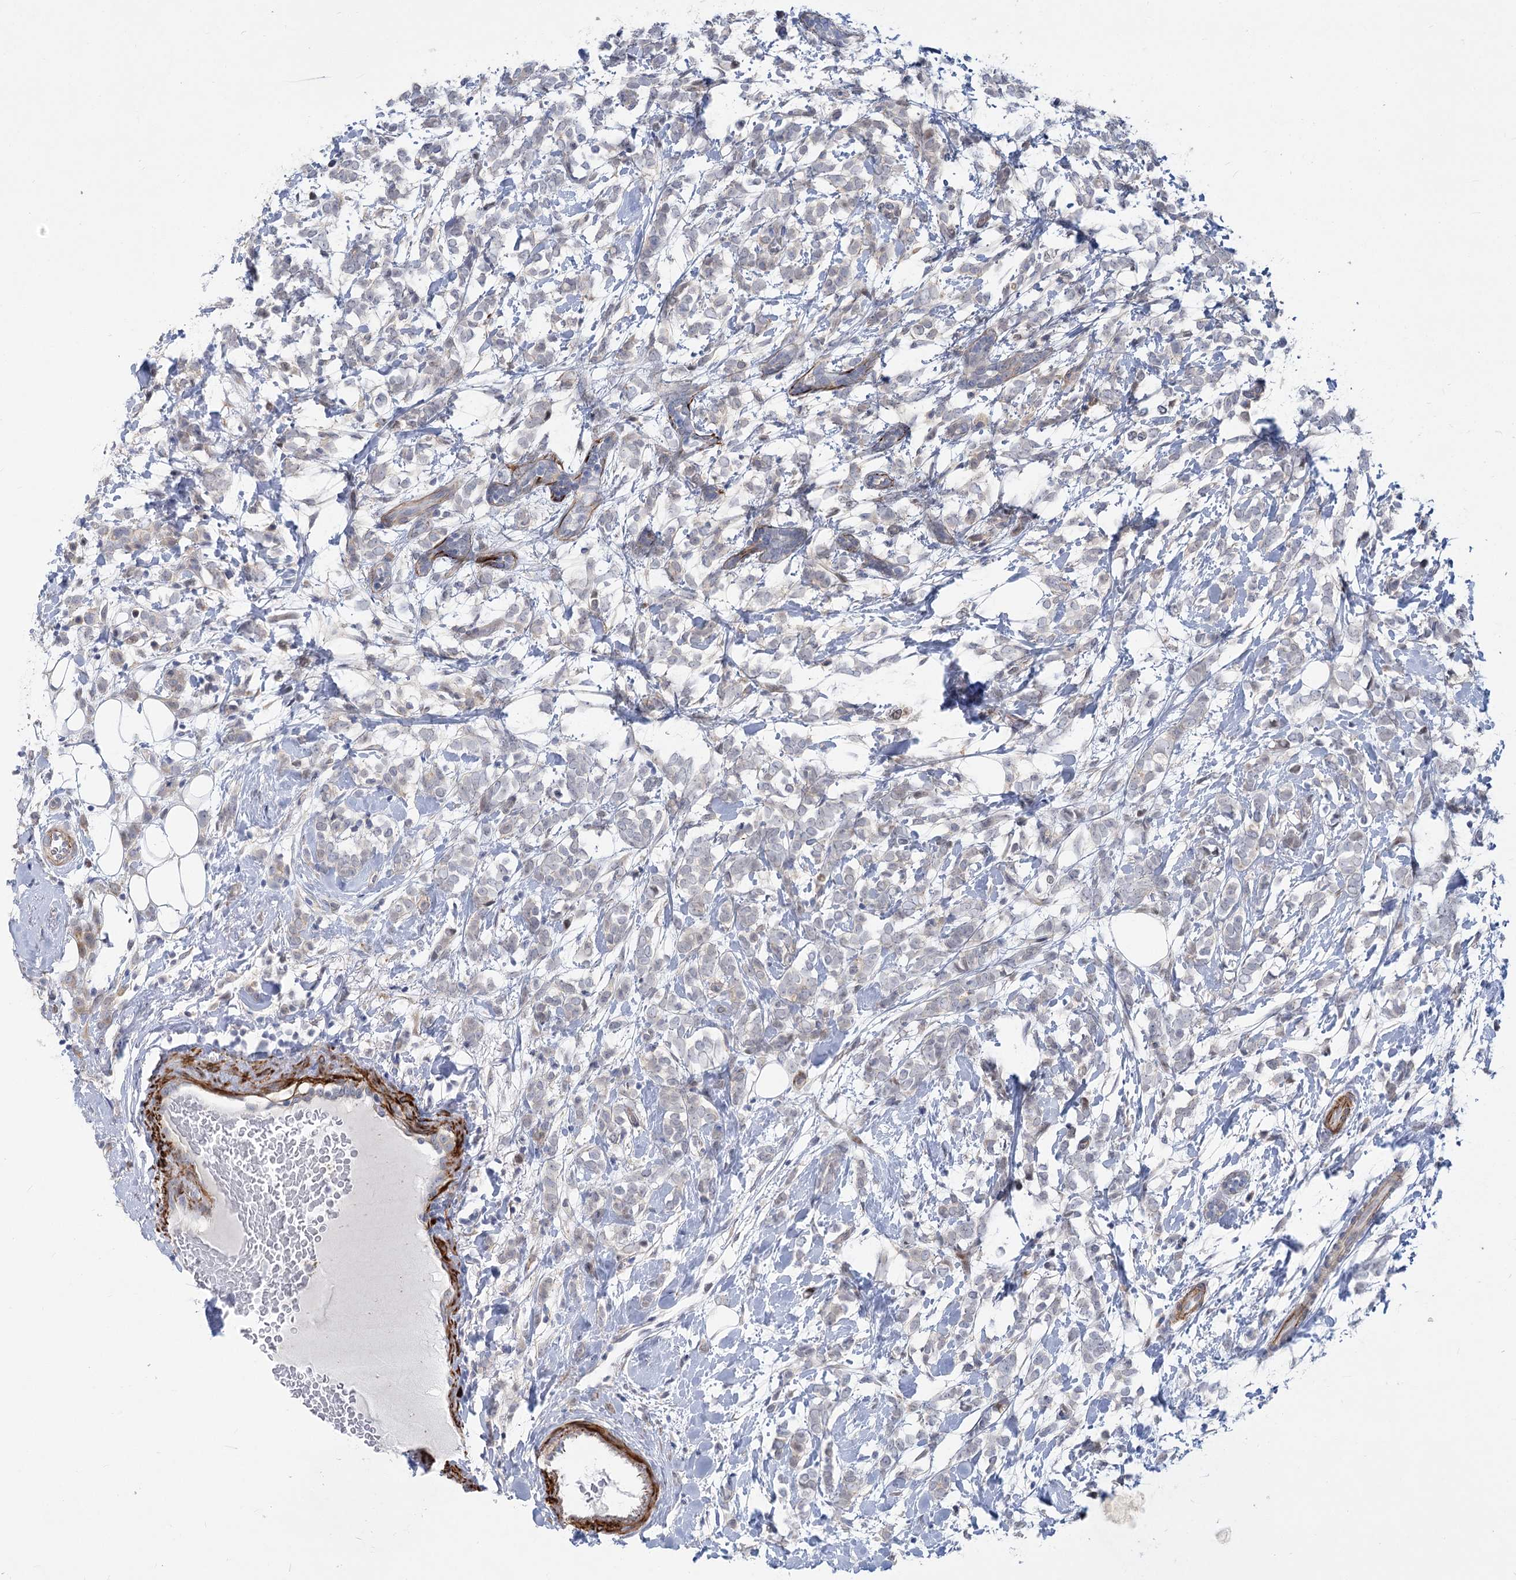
{"staining": {"intensity": "negative", "quantity": "none", "location": "none"}, "tissue": "breast cancer", "cell_type": "Tumor cells", "image_type": "cancer", "snomed": [{"axis": "morphology", "description": "Normal tissue, NOS"}, {"axis": "morphology", "description": "Lobular carcinoma"}, {"axis": "topography", "description": "Breast"}], "caption": "An IHC photomicrograph of lobular carcinoma (breast) is shown. There is no staining in tumor cells of lobular carcinoma (breast).", "gene": "ARSI", "patient": {"sex": "female", "age": 47}}